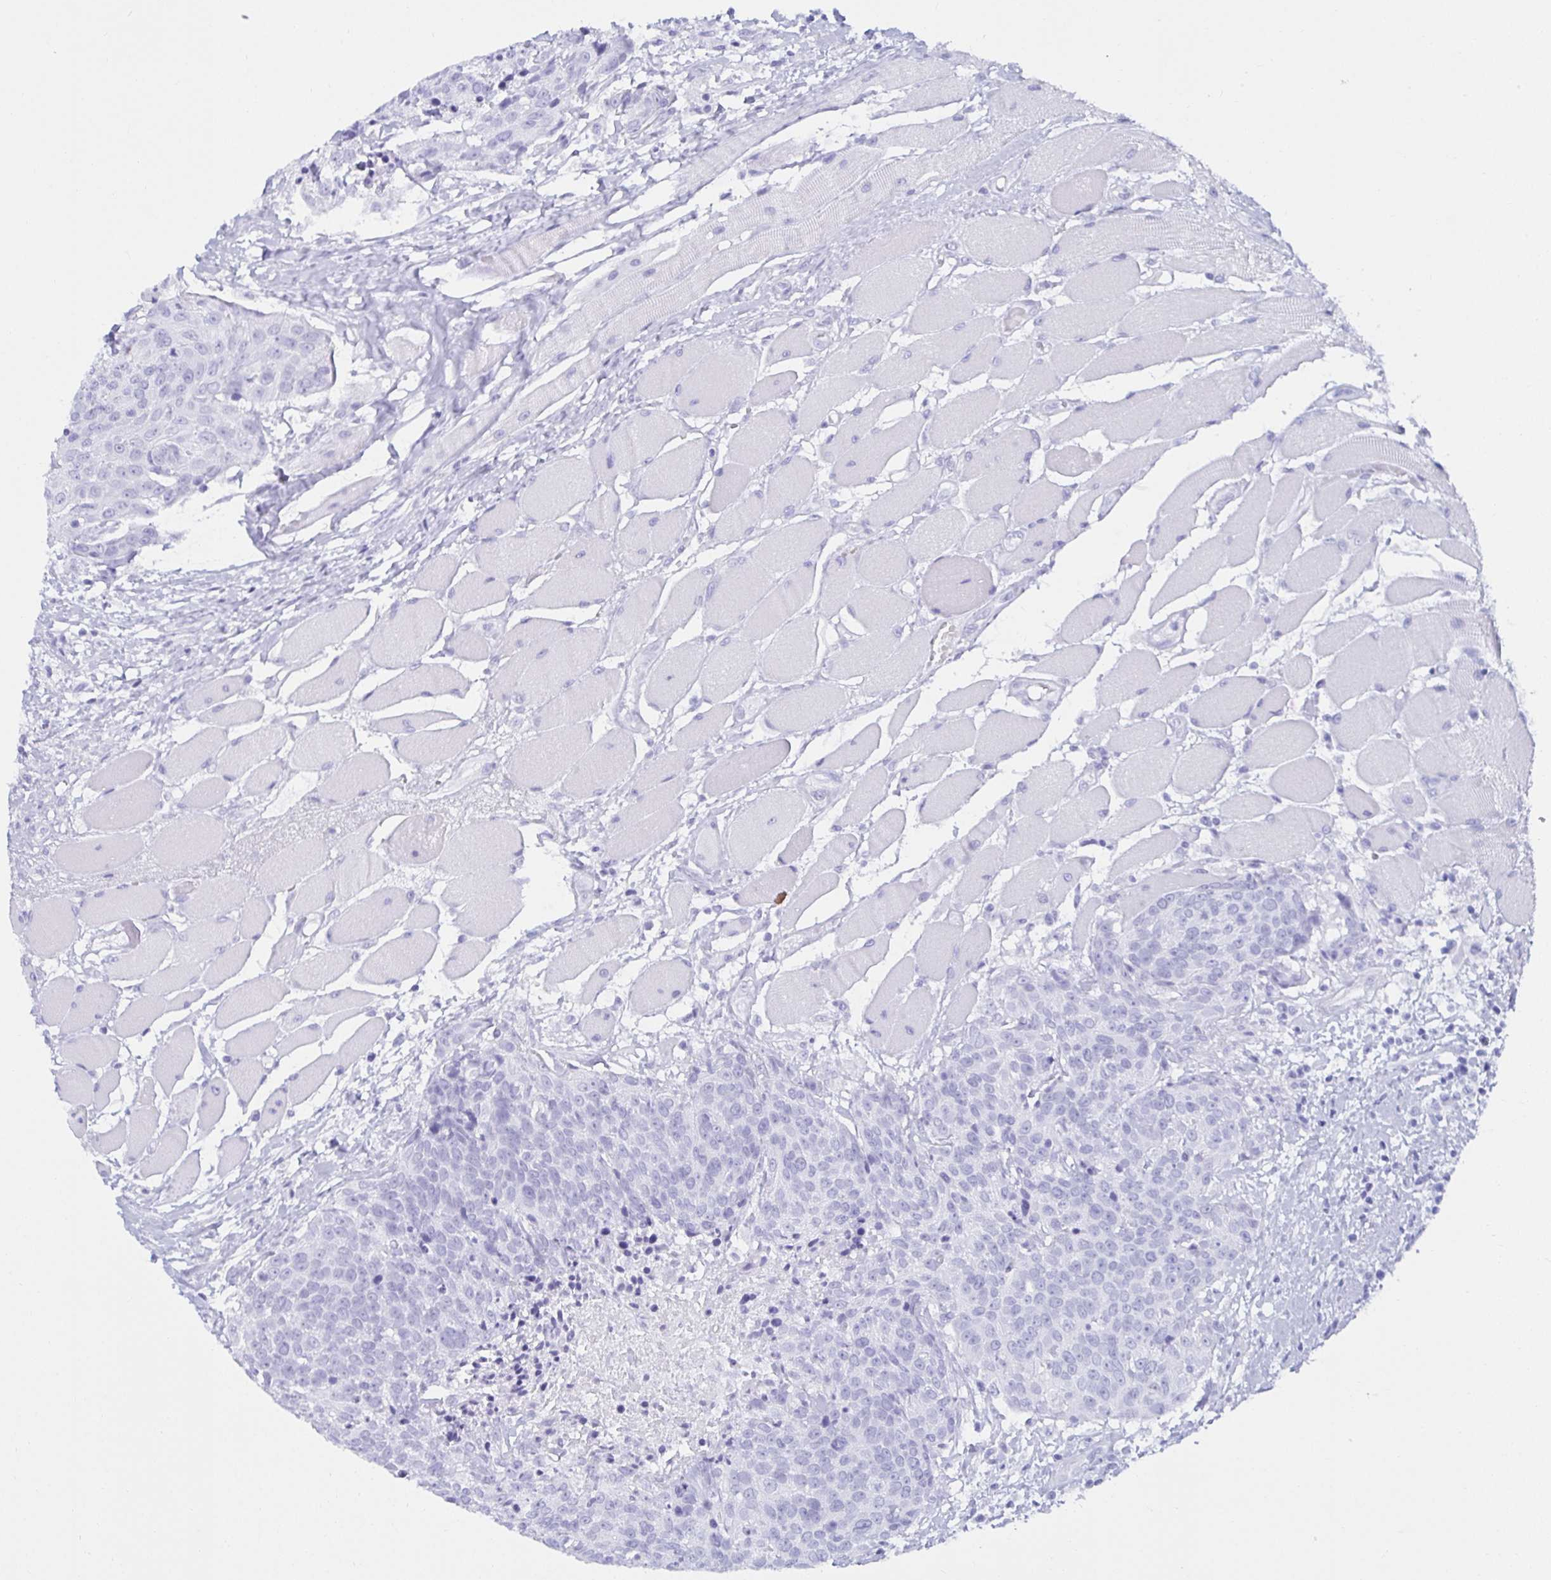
{"staining": {"intensity": "negative", "quantity": "none", "location": "none"}, "tissue": "head and neck cancer", "cell_type": "Tumor cells", "image_type": "cancer", "snomed": [{"axis": "morphology", "description": "Squamous cell carcinoma, NOS"}, {"axis": "topography", "description": "Oral tissue"}, {"axis": "topography", "description": "Head-Neck"}], "caption": "Squamous cell carcinoma (head and neck) was stained to show a protein in brown. There is no significant staining in tumor cells.", "gene": "MLH1", "patient": {"sex": "male", "age": 64}}